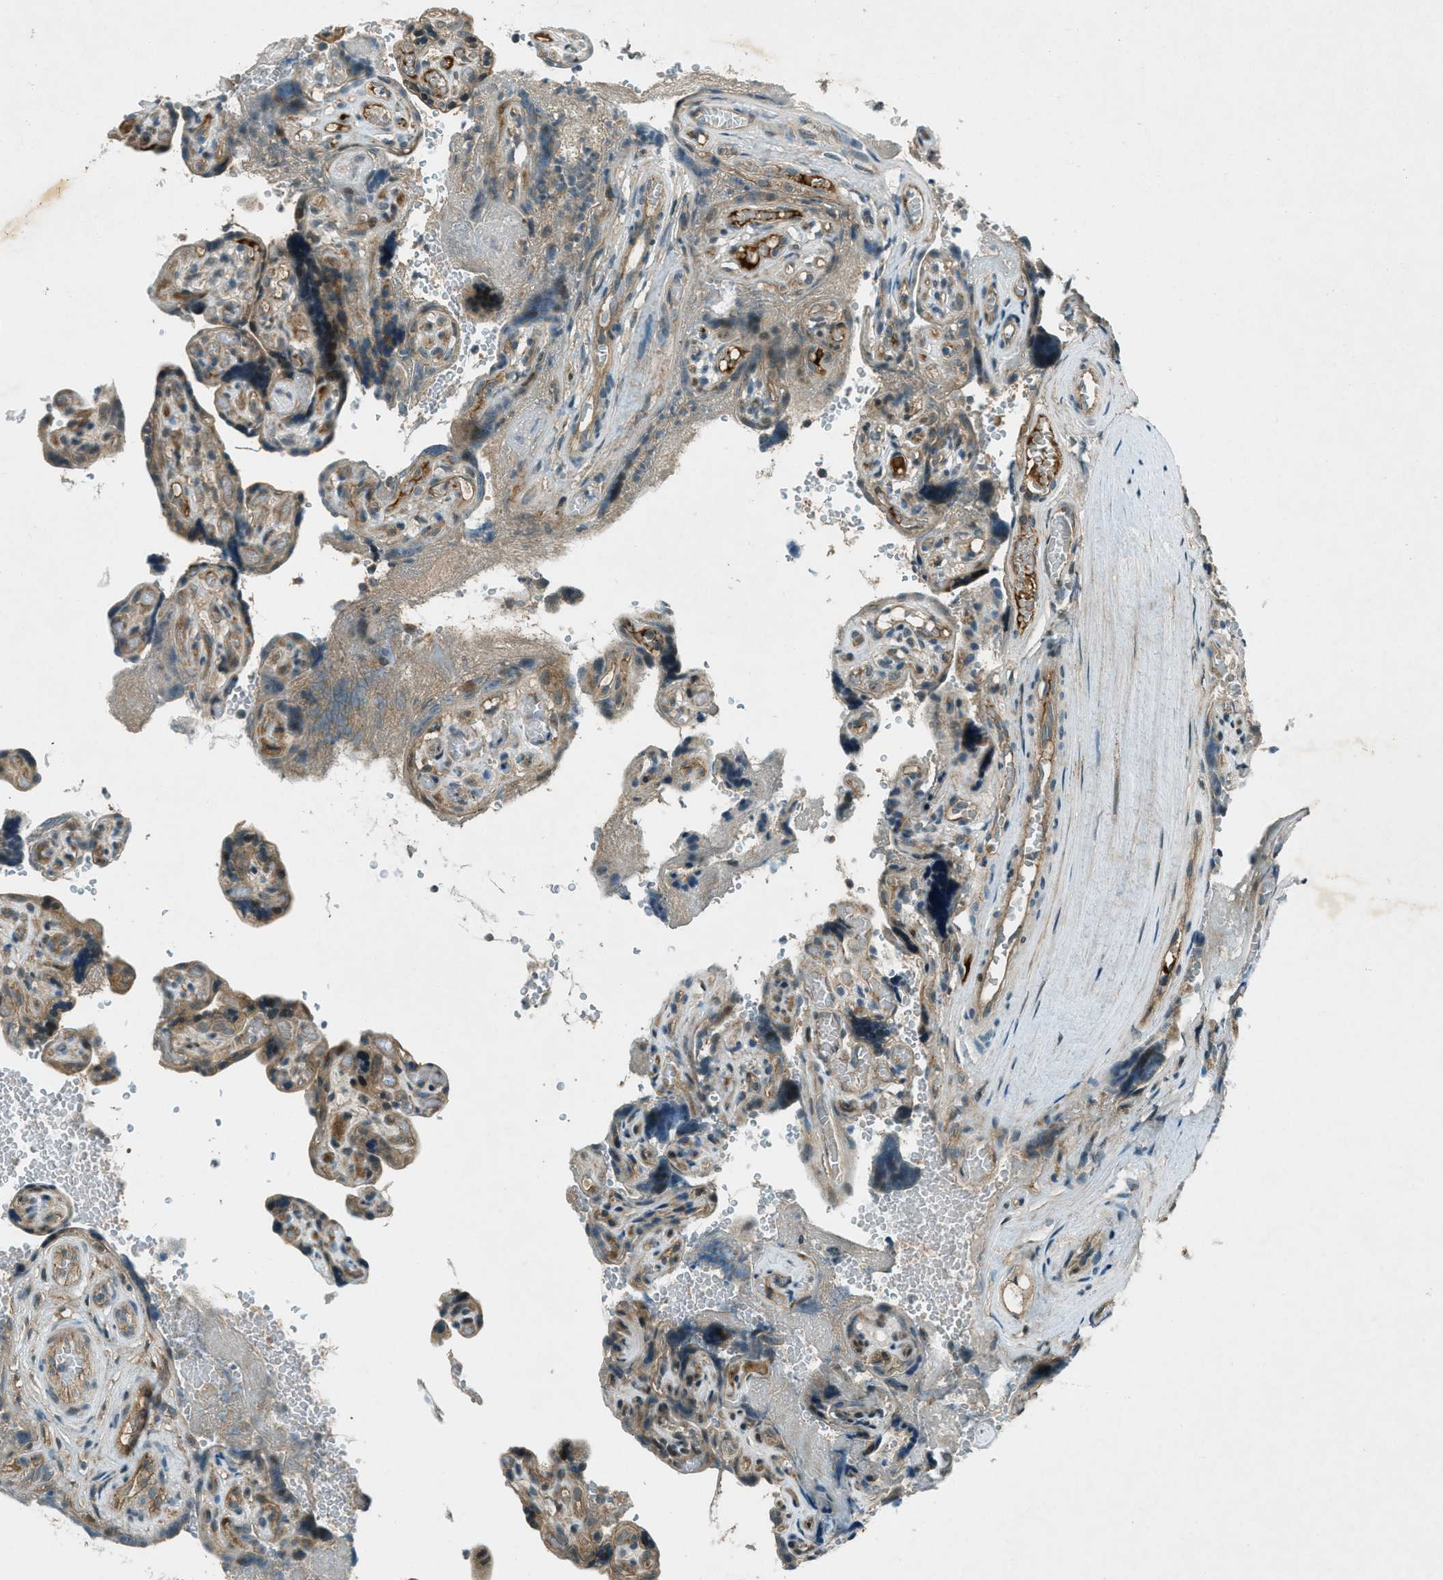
{"staining": {"intensity": "moderate", "quantity": ">75%", "location": "cytoplasmic/membranous"}, "tissue": "placenta", "cell_type": "Decidual cells", "image_type": "normal", "snomed": [{"axis": "morphology", "description": "Normal tissue, NOS"}, {"axis": "topography", "description": "Placenta"}], "caption": "Protein expression analysis of unremarkable placenta reveals moderate cytoplasmic/membranous positivity in about >75% of decidual cells.", "gene": "STK11", "patient": {"sex": "female", "age": 30}}